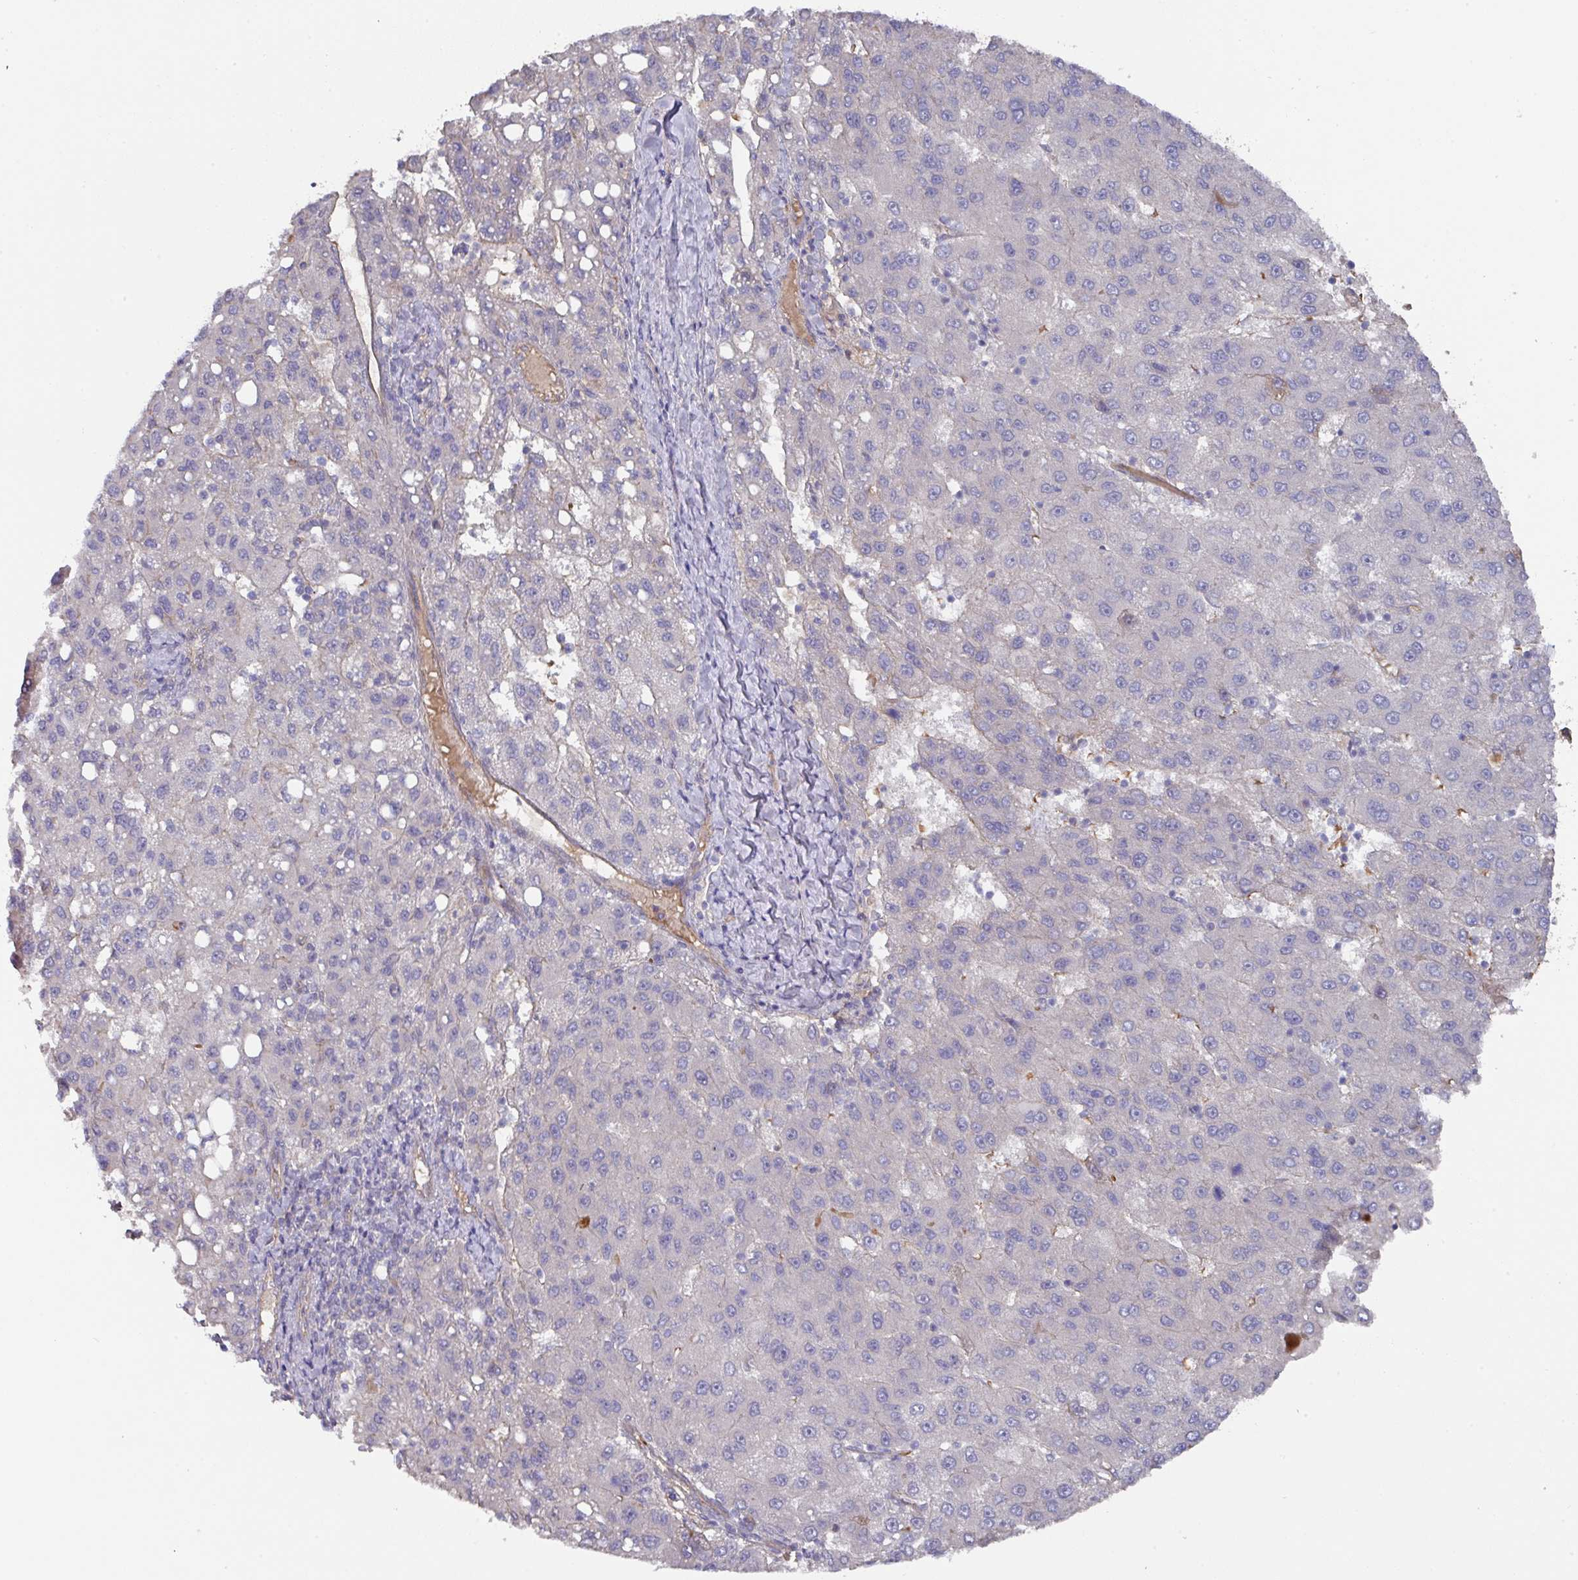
{"staining": {"intensity": "negative", "quantity": "none", "location": "none"}, "tissue": "liver cancer", "cell_type": "Tumor cells", "image_type": "cancer", "snomed": [{"axis": "morphology", "description": "Carcinoma, Hepatocellular, NOS"}, {"axis": "topography", "description": "Liver"}], "caption": "DAB (3,3'-diaminobenzidine) immunohistochemical staining of hepatocellular carcinoma (liver) shows no significant staining in tumor cells.", "gene": "PRR5", "patient": {"sex": "female", "age": 82}}